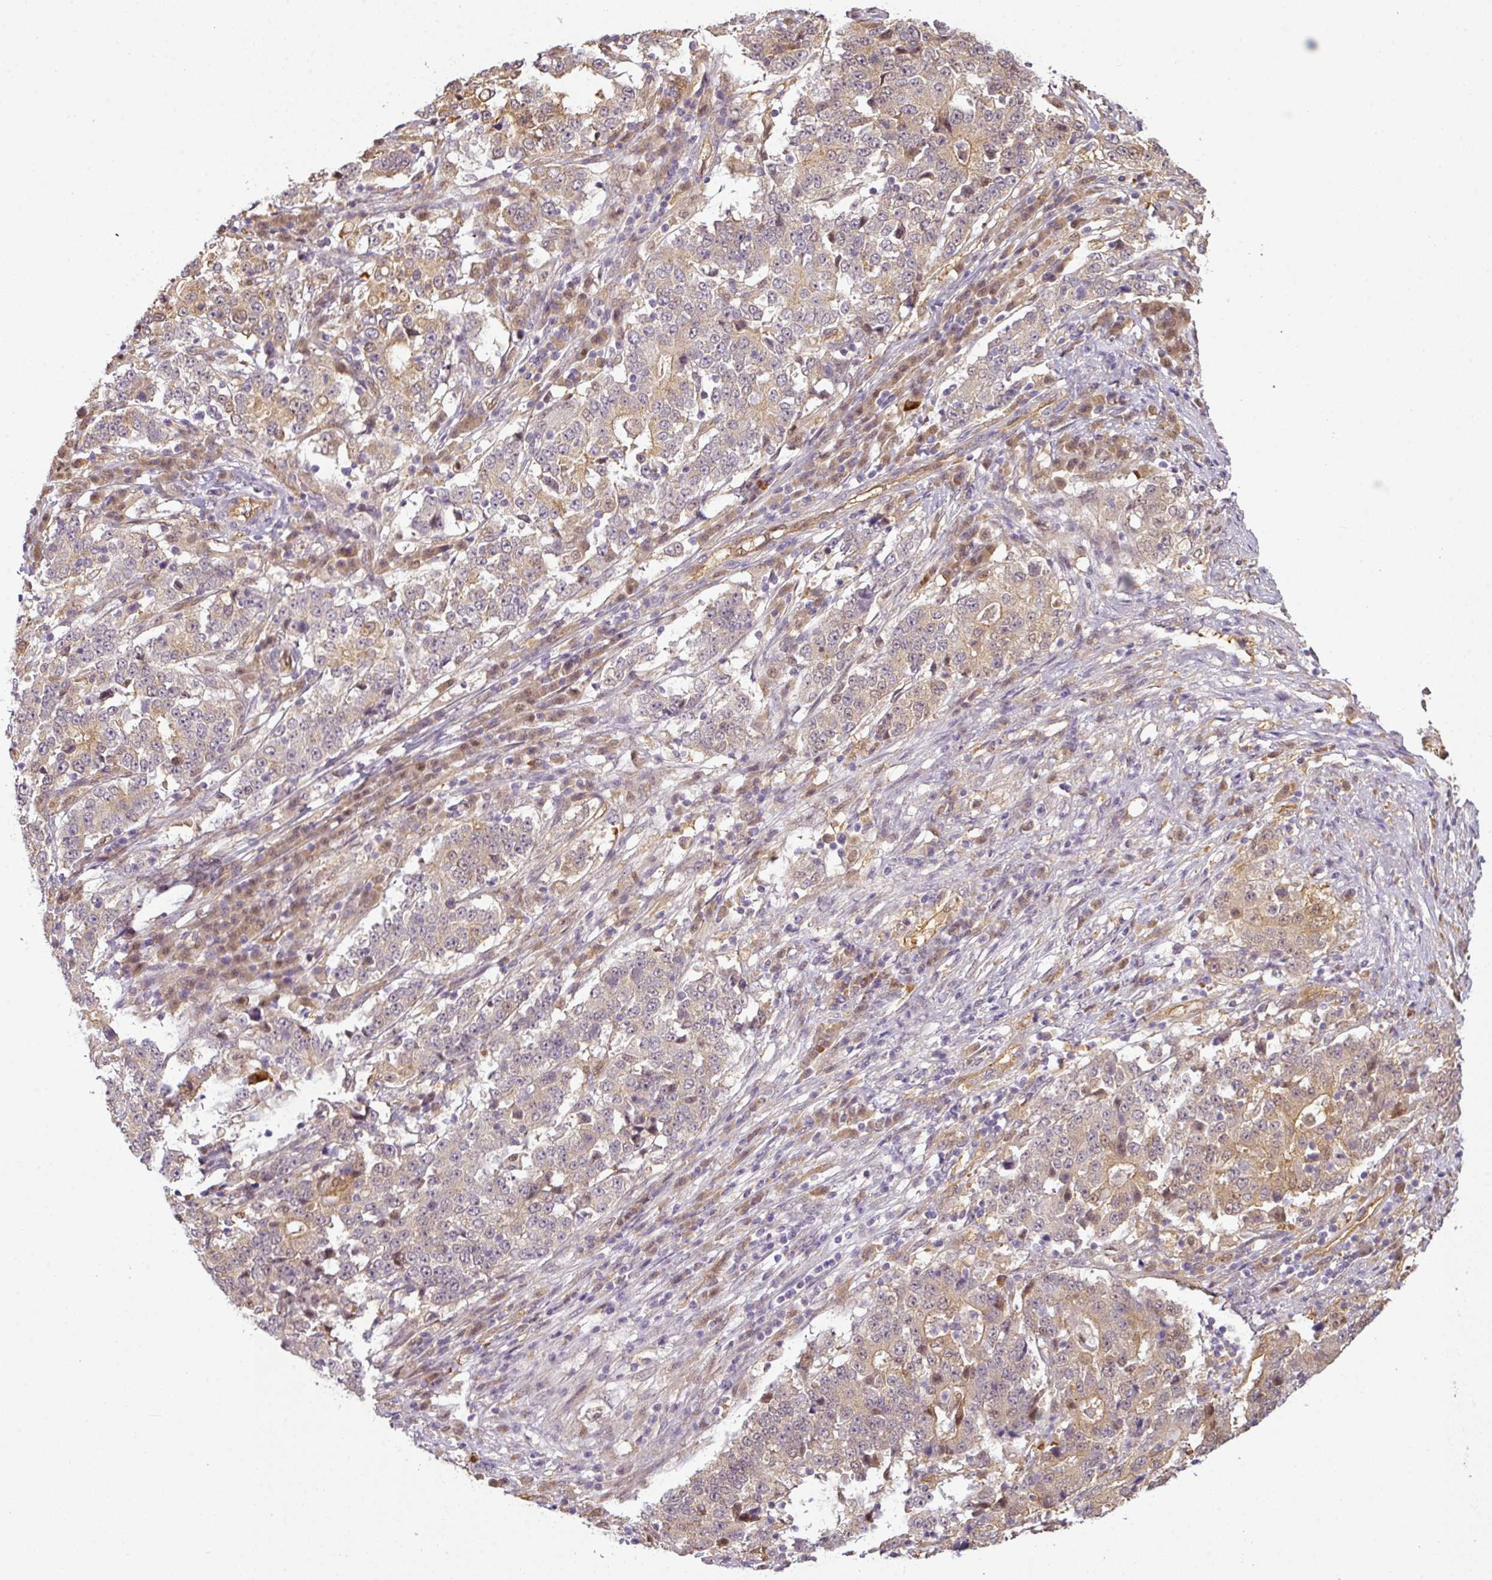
{"staining": {"intensity": "weak", "quantity": "<25%", "location": "cytoplasmic/membranous"}, "tissue": "stomach cancer", "cell_type": "Tumor cells", "image_type": "cancer", "snomed": [{"axis": "morphology", "description": "Adenocarcinoma, NOS"}, {"axis": "topography", "description": "Stomach"}], "caption": "IHC photomicrograph of stomach cancer (adenocarcinoma) stained for a protein (brown), which shows no positivity in tumor cells.", "gene": "ANKRD18A", "patient": {"sex": "male", "age": 59}}